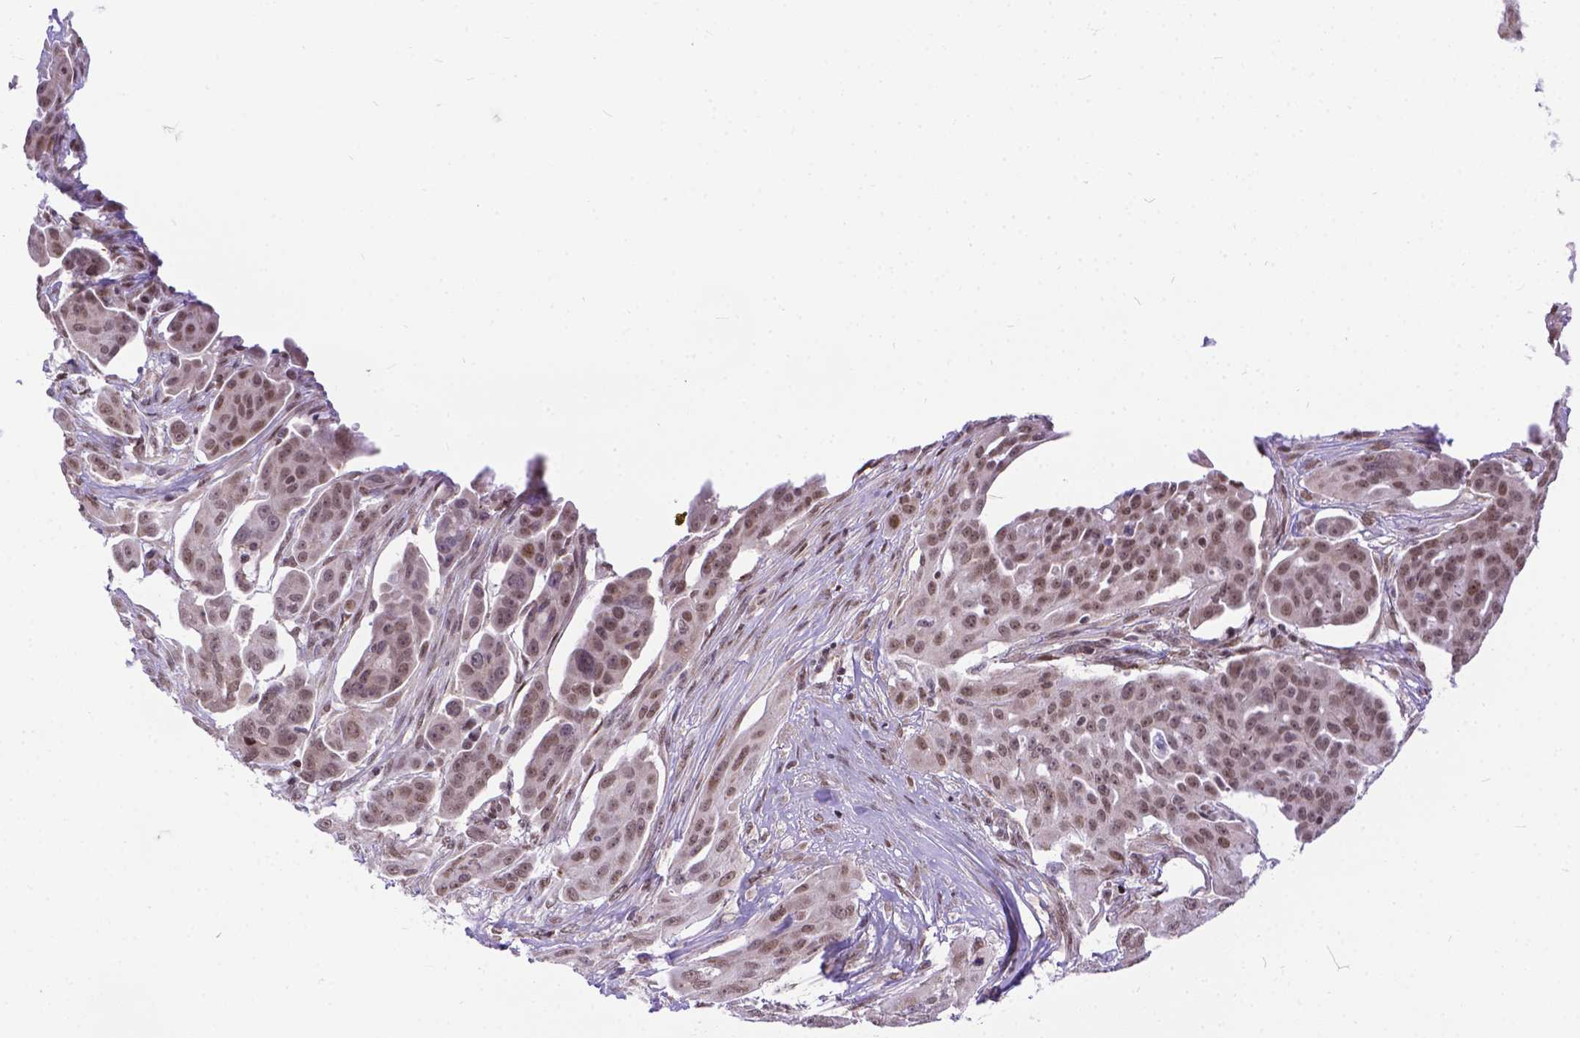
{"staining": {"intensity": "weak", "quantity": ">75%", "location": "cytoplasmic/membranous,nuclear"}, "tissue": "ovarian cancer", "cell_type": "Tumor cells", "image_type": "cancer", "snomed": [{"axis": "morphology", "description": "Carcinoma, endometroid"}, {"axis": "topography", "description": "Ovary"}], "caption": "Brown immunohistochemical staining in ovarian cancer (endometroid carcinoma) displays weak cytoplasmic/membranous and nuclear staining in approximately >75% of tumor cells.", "gene": "FAM124B", "patient": {"sex": "female", "age": 70}}